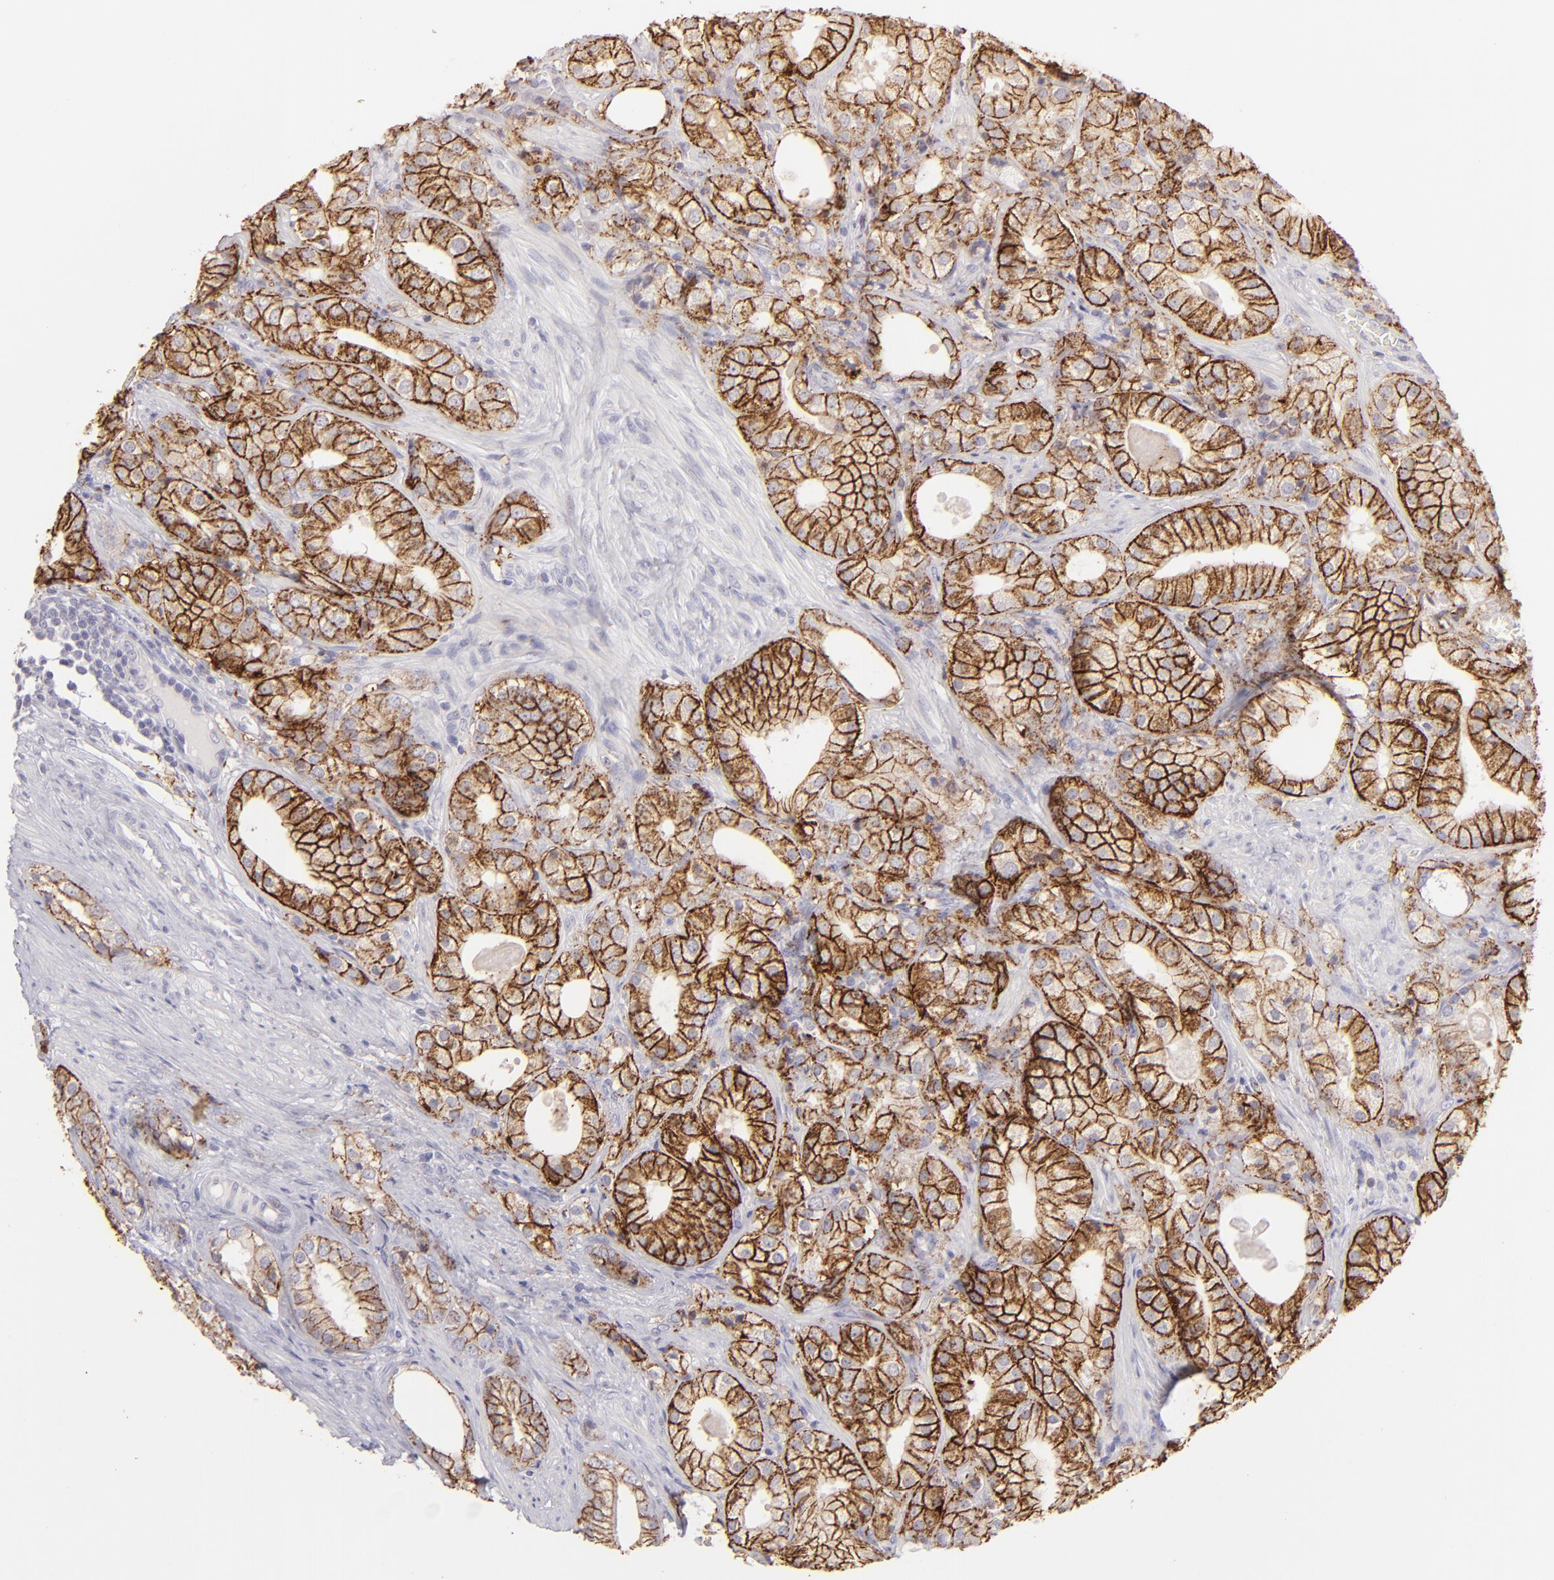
{"staining": {"intensity": "strong", "quantity": ">75%", "location": "cytoplasmic/membranous"}, "tissue": "prostate cancer", "cell_type": "Tumor cells", "image_type": "cancer", "snomed": [{"axis": "morphology", "description": "Adenocarcinoma, Low grade"}, {"axis": "topography", "description": "Prostate"}], "caption": "Approximately >75% of tumor cells in prostate cancer reveal strong cytoplasmic/membranous protein positivity as visualized by brown immunohistochemical staining.", "gene": "CLDN4", "patient": {"sex": "male", "age": 69}}